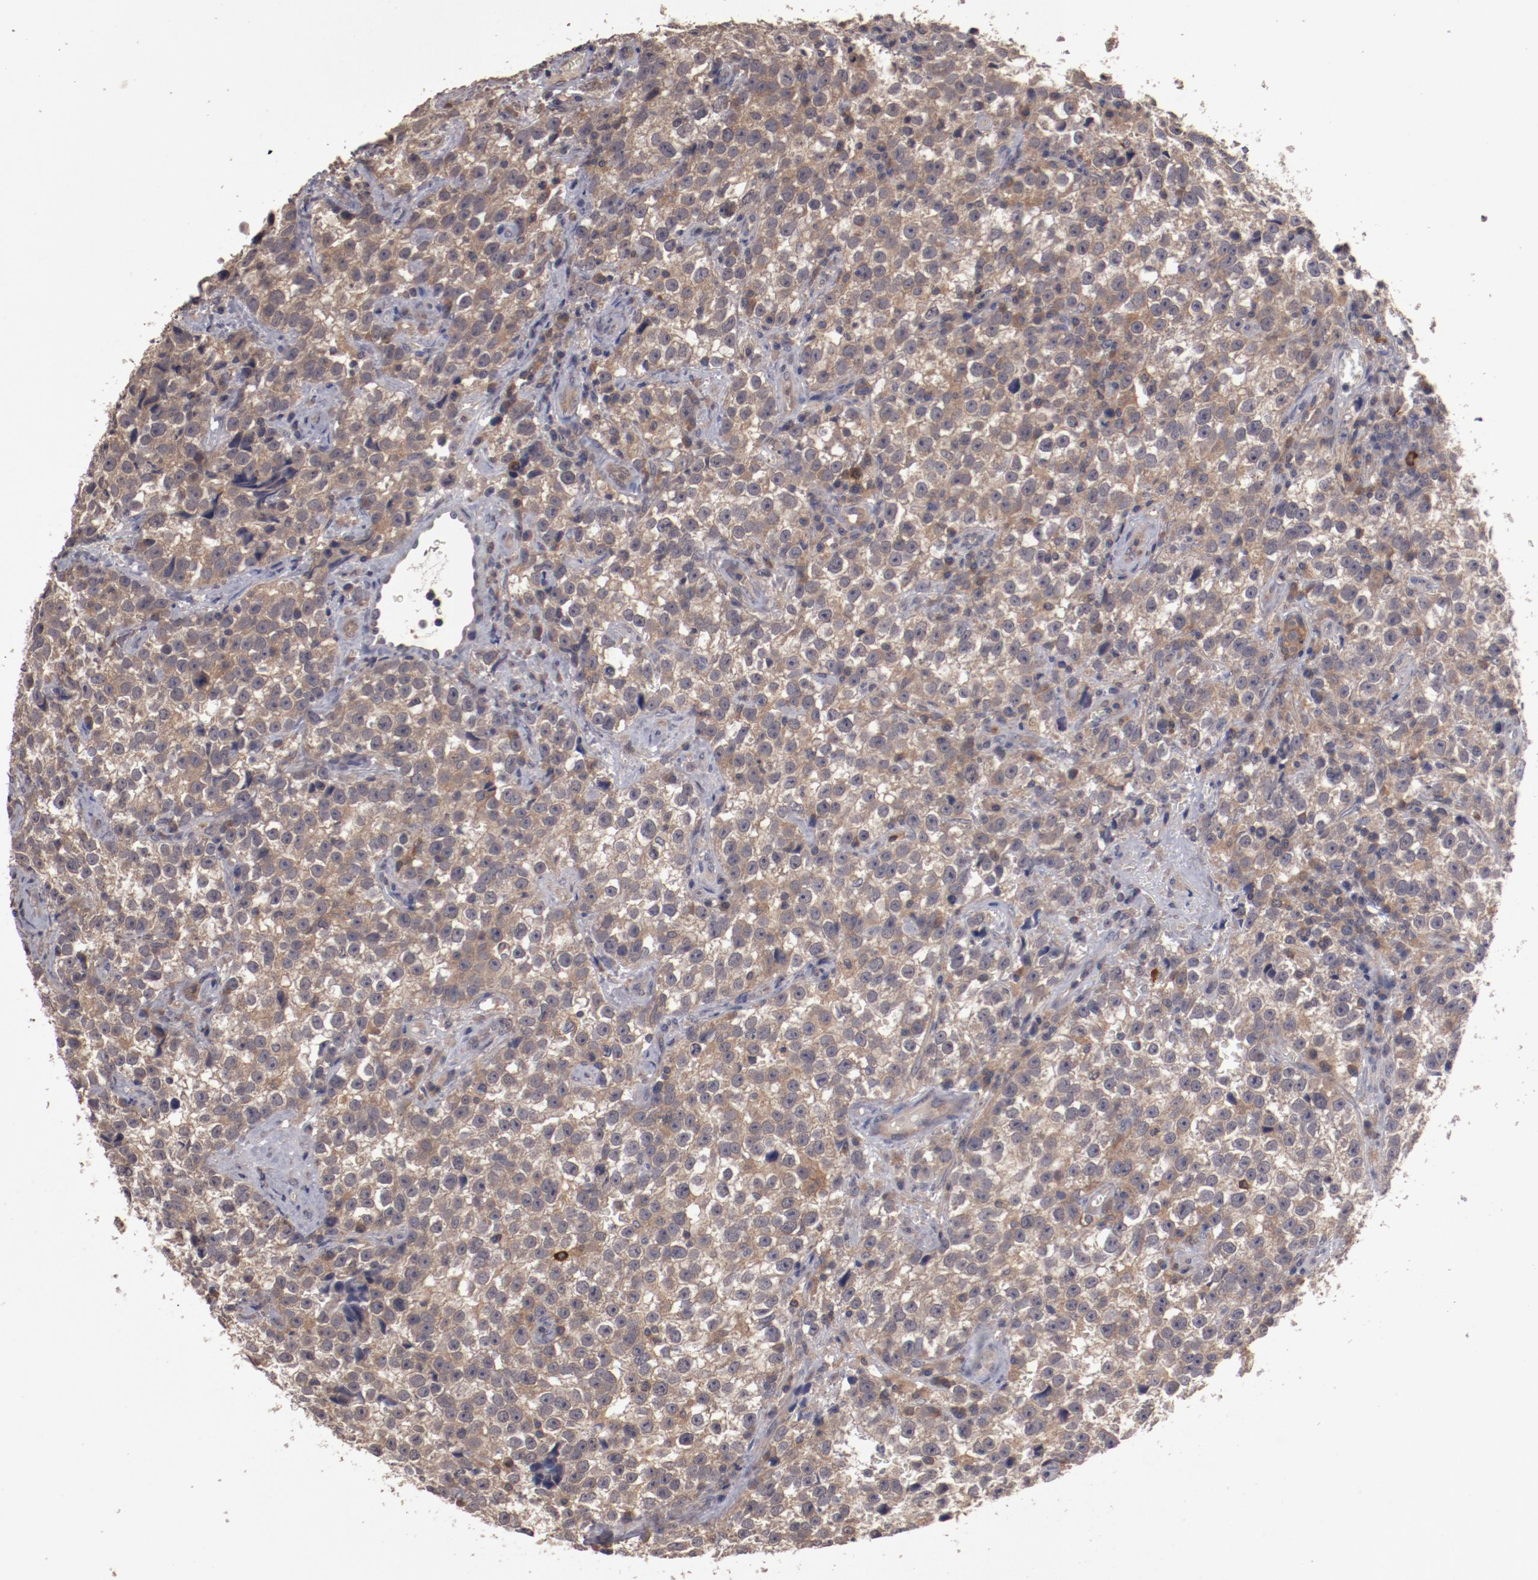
{"staining": {"intensity": "moderate", "quantity": ">75%", "location": "cytoplasmic/membranous"}, "tissue": "testis cancer", "cell_type": "Tumor cells", "image_type": "cancer", "snomed": [{"axis": "morphology", "description": "Seminoma, NOS"}, {"axis": "topography", "description": "Testis"}], "caption": "IHC staining of testis seminoma, which demonstrates medium levels of moderate cytoplasmic/membranous staining in about >75% of tumor cells indicating moderate cytoplasmic/membranous protein staining. The staining was performed using DAB (3,3'-diaminobenzidine) (brown) for protein detection and nuclei were counterstained in hematoxylin (blue).", "gene": "LRRC75B", "patient": {"sex": "male", "age": 38}}